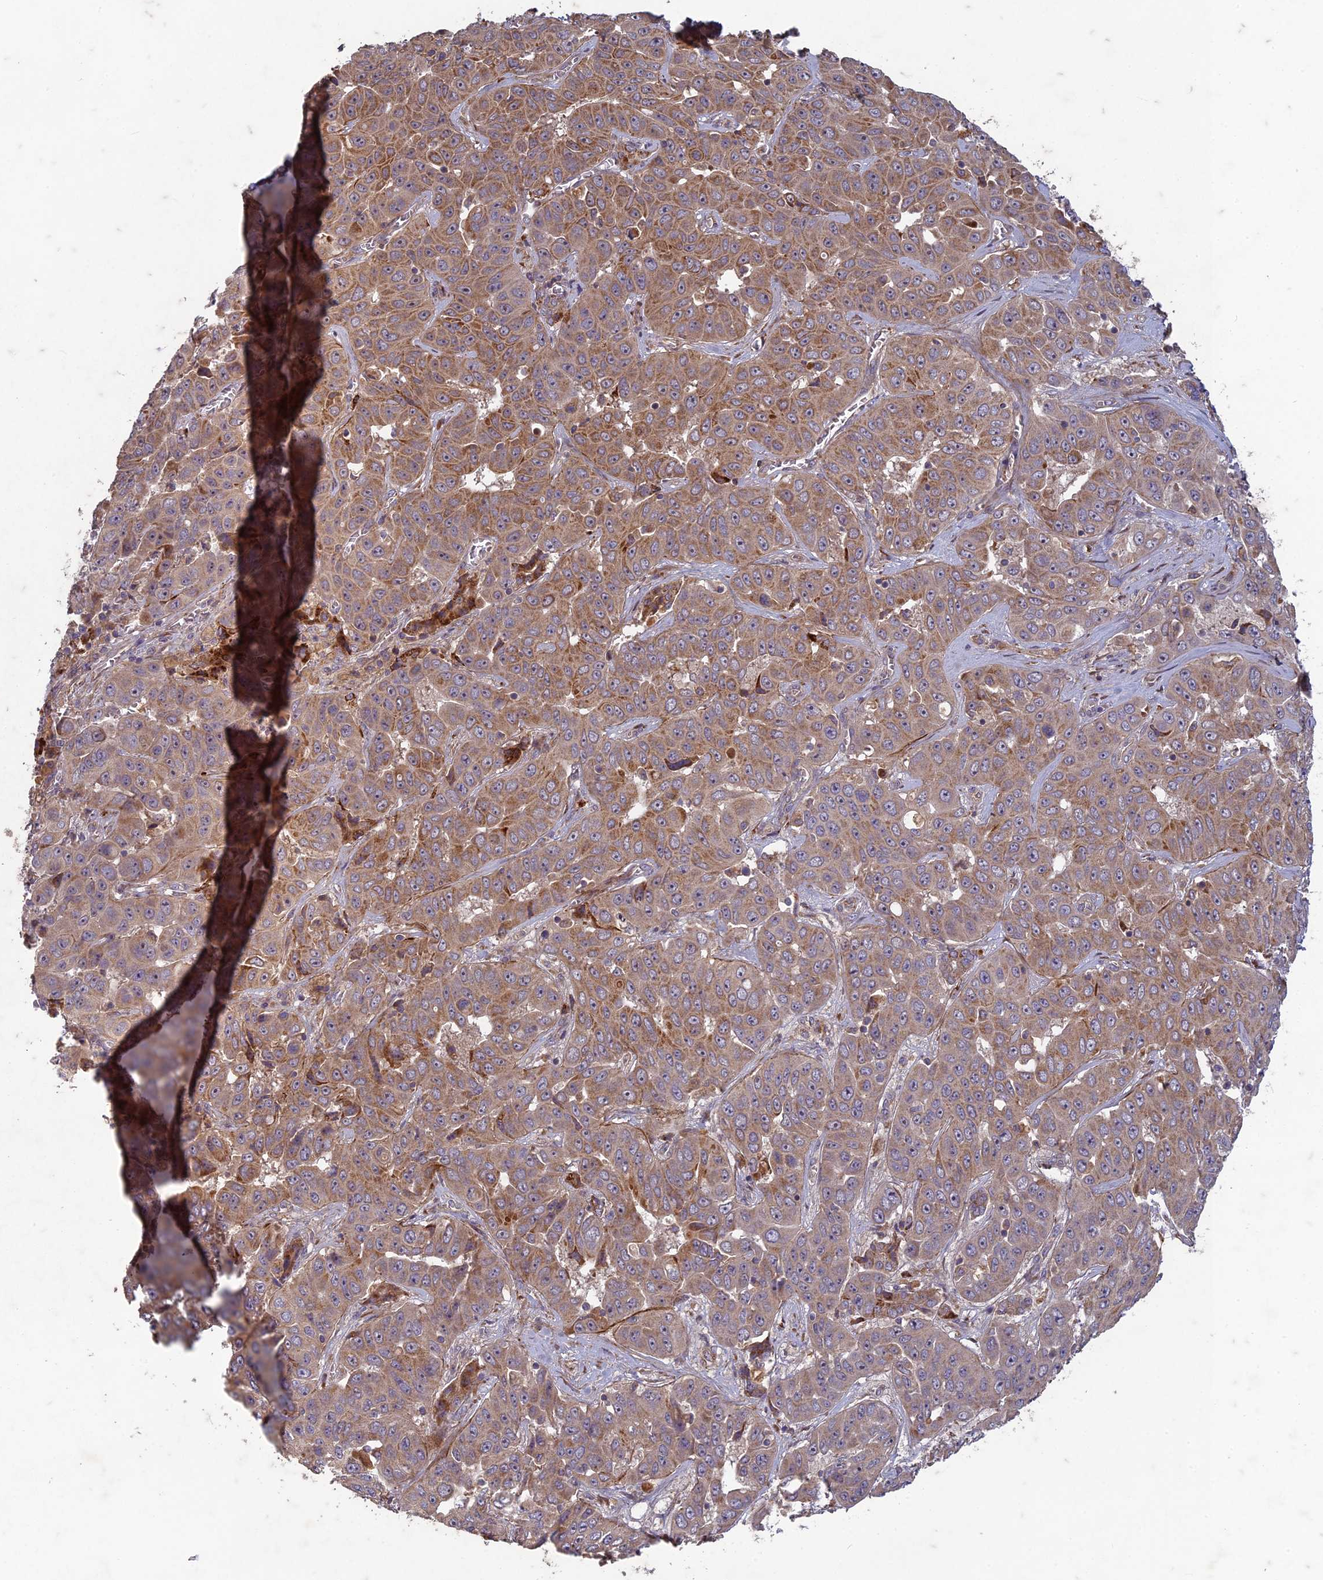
{"staining": {"intensity": "moderate", "quantity": ">75%", "location": "cytoplasmic/membranous"}, "tissue": "liver cancer", "cell_type": "Tumor cells", "image_type": "cancer", "snomed": [{"axis": "morphology", "description": "Cholangiocarcinoma"}, {"axis": "topography", "description": "Liver"}], "caption": "Tumor cells demonstrate medium levels of moderate cytoplasmic/membranous staining in about >75% of cells in human cholangiocarcinoma (liver).", "gene": "TCF25", "patient": {"sex": "female", "age": 52}}